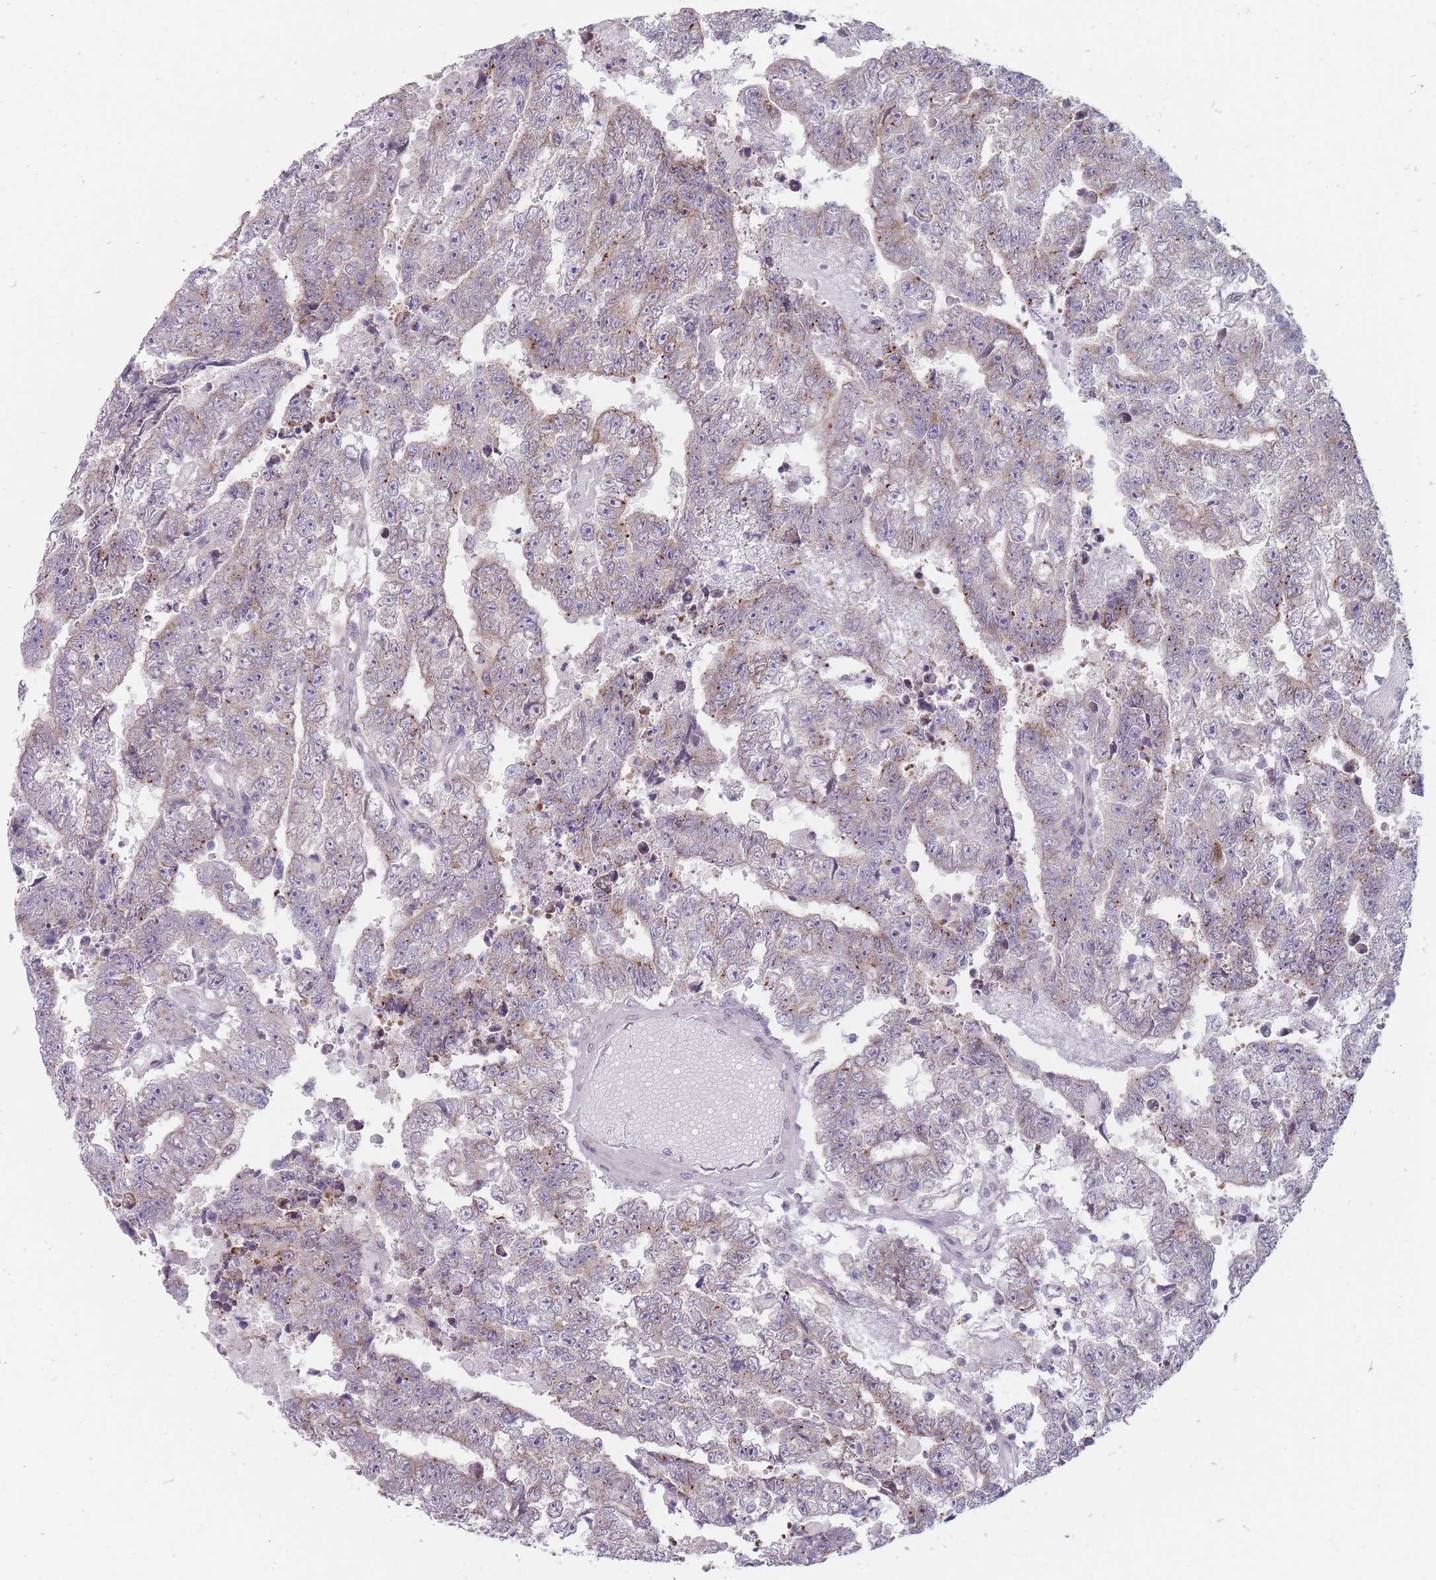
{"staining": {"intensity": "weak", "quantity": "25%-75%", "location": "cytoplasmic/membranous"}, "tissue": "testis cancer", "cell_type": "Tumor cells", "image_type": "cancer", "snomed": [{"axis": "morphology", "description": "Carcinoma, Embryonal, NOS"}, {"axis": "topography", "description": "Testis"}], "caption": "Testis embryonal carcinoma stained with DAB (3,3'-diaminobenzidine) immunohistochemistry reveals low levels of weak cytoplasmic/membranous positivity in about 25%-75% of tumor cells. Nuclei are stained in blue.", "gene": "PCDH12", "patient": {"sex": "male", "age": 25}}